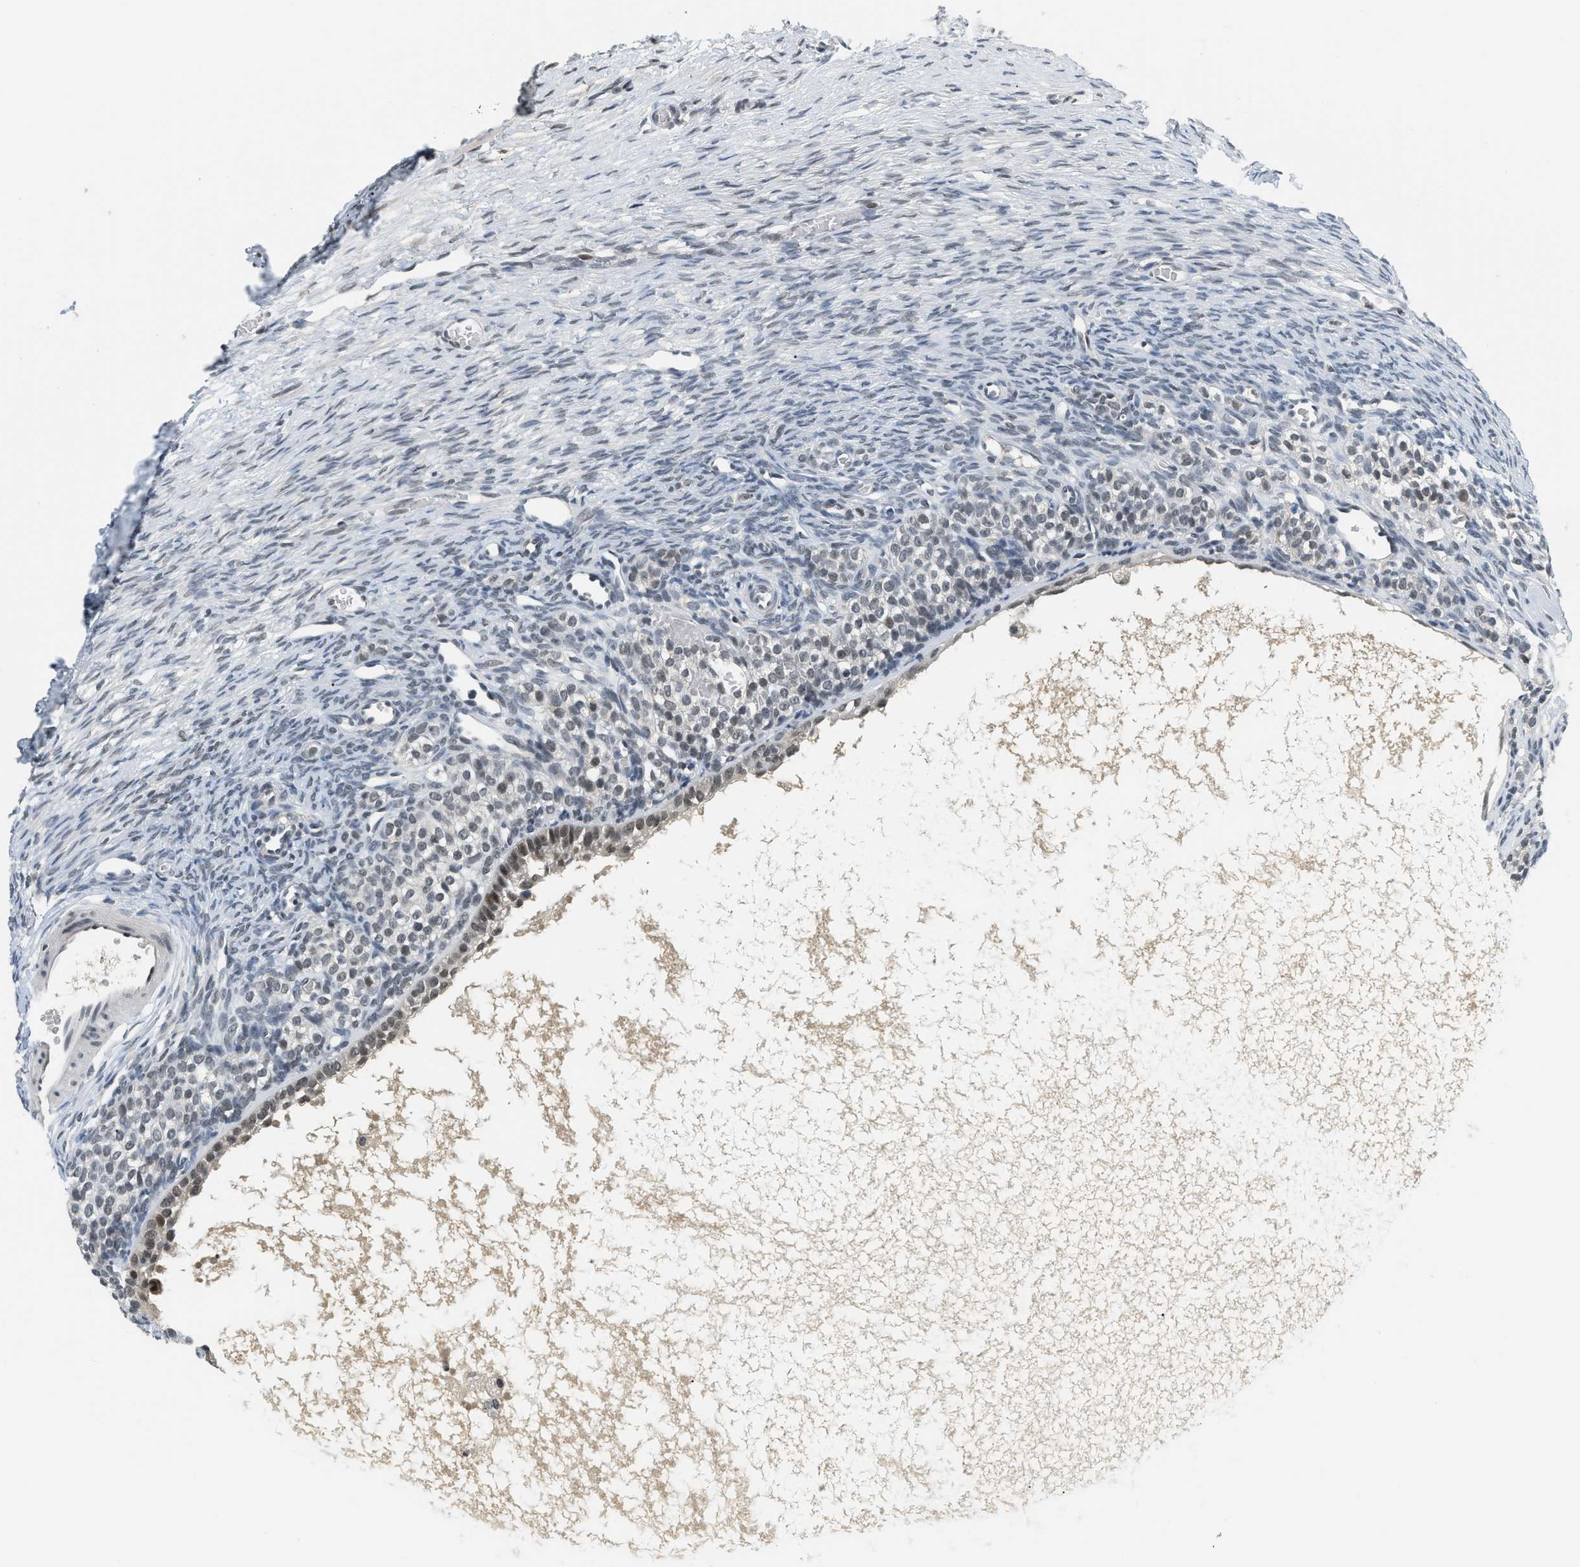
{"staining": {"intensity": "weak", "quantity": "25%-75%", "location": "nuclear"}, "tissue": "ovary", "cell_type": "Ovarian stroma cells", "image_type": "normal", "snomed": [{"axis": "morphology", "description": "Normal tissue, NOS"}, {"axis": "topography", "description": "Ovary"}], "caption": "The micrograph exhibits staining of normal ovary, revealing weak nuclear protein staining (brown color) within ovarian stroma cells. The protein is stained brown, and the nuclei are stained in blue (DAB (3,3'-diaminobenzidine) IHC with brightfield microscopy, high magnification).", "gene": "MZF1", "patient": {"sex": "female", "age": 27}}